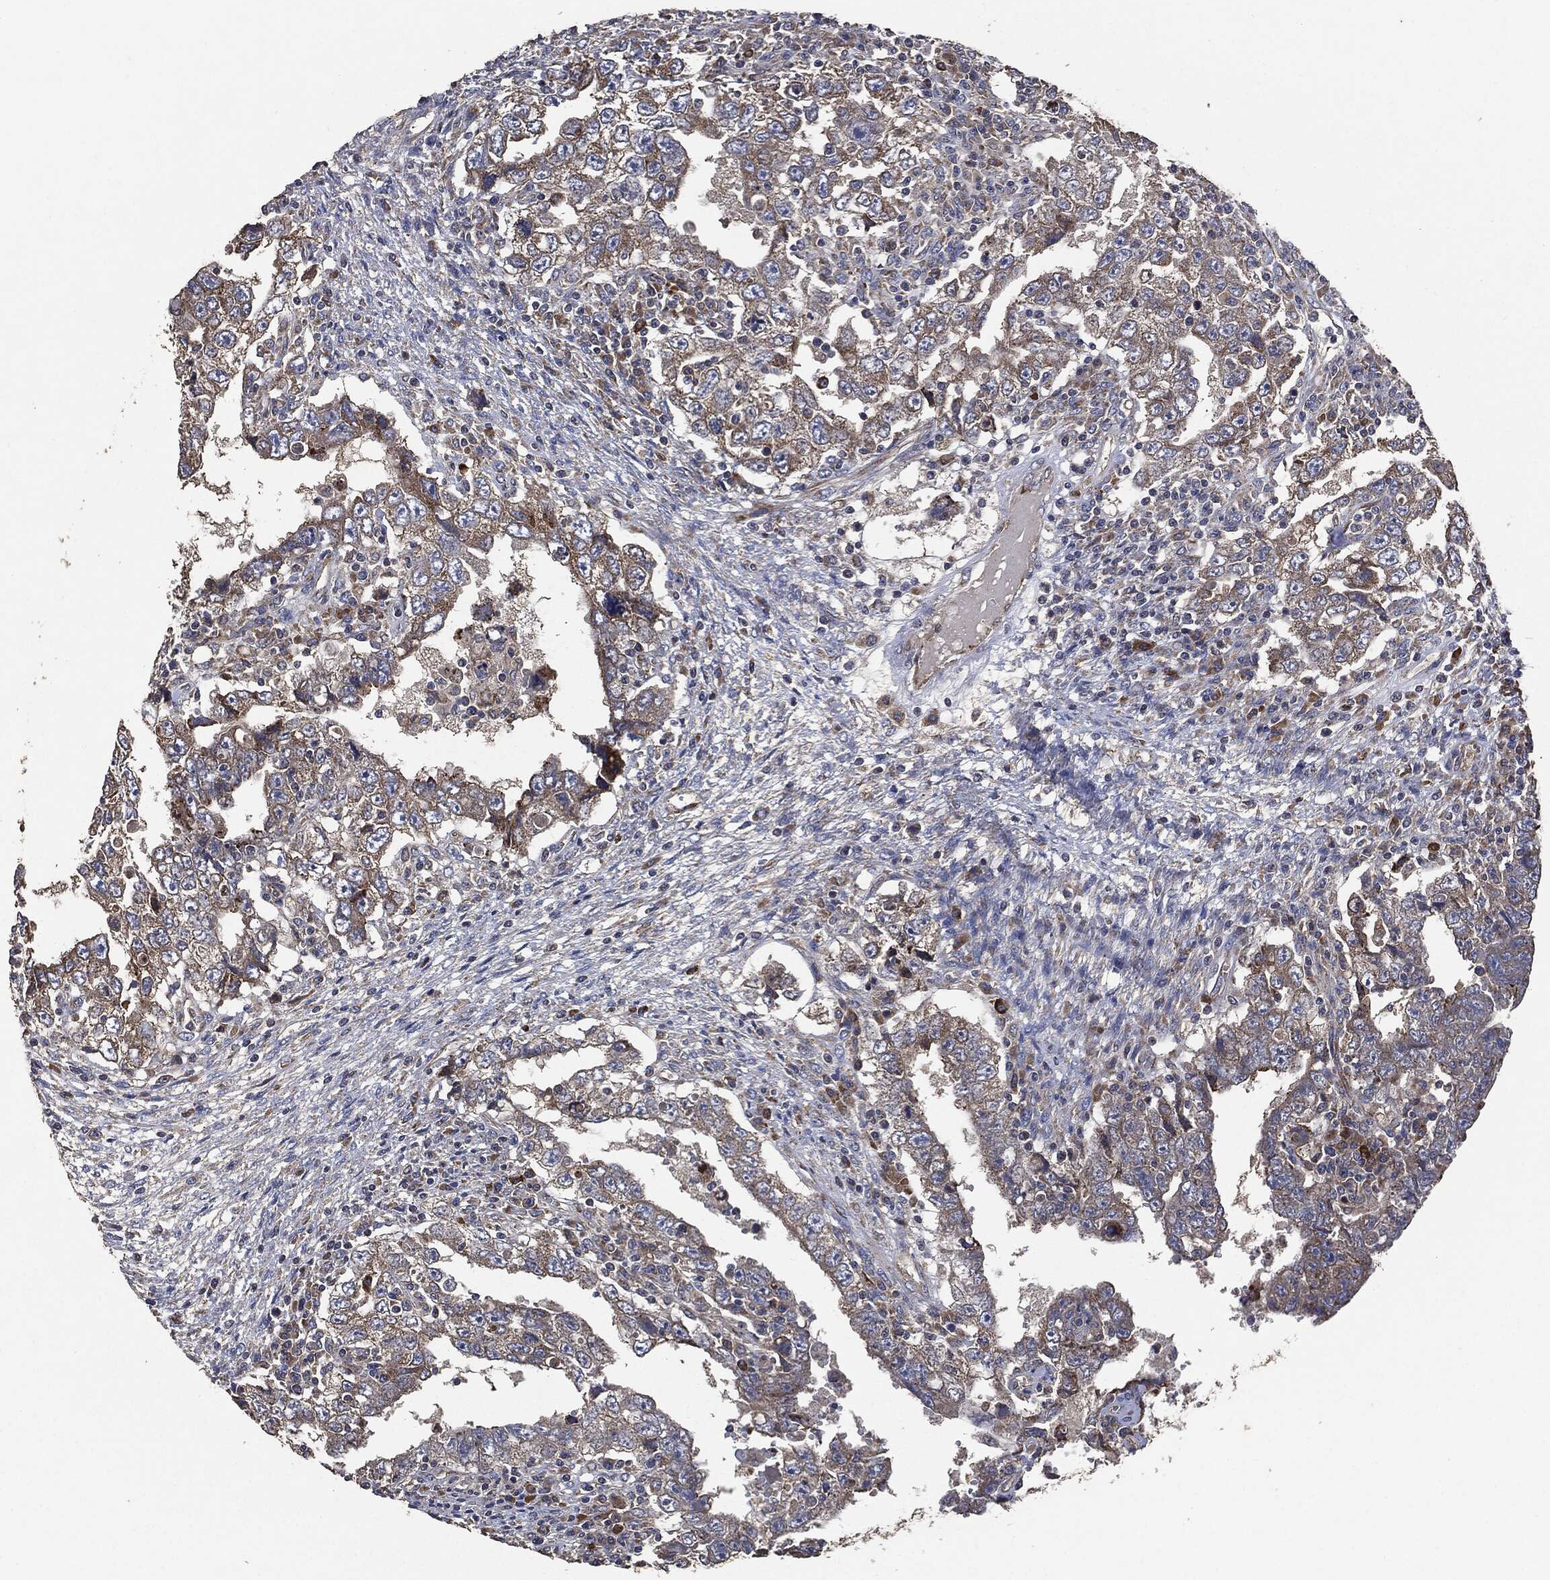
{"staining": {"intensity": "moderate", "quantity": "25%-75%", "location": "cytoplasmic/membranous"}, "tissue": "testis cancer", "cell_type": "Tumor cells", "image_type": "cancer", "snomed": [{"axis": "morphology", "description": "Carcinoma, Embryonal, NOS"}, {"axis": "topography", "description": "Testis"}], "caption": "Brown immunohistochemical staining in testis embryonal carcinoma demonstrates moderate cytoplasmic/membranous positivity in approximately 25%-75% of tumor cells. Ihc stains the protein in brown and the nuclei are stained blue.", "gene": "STK3", "patient": {"sex": "male", "age": 26}}